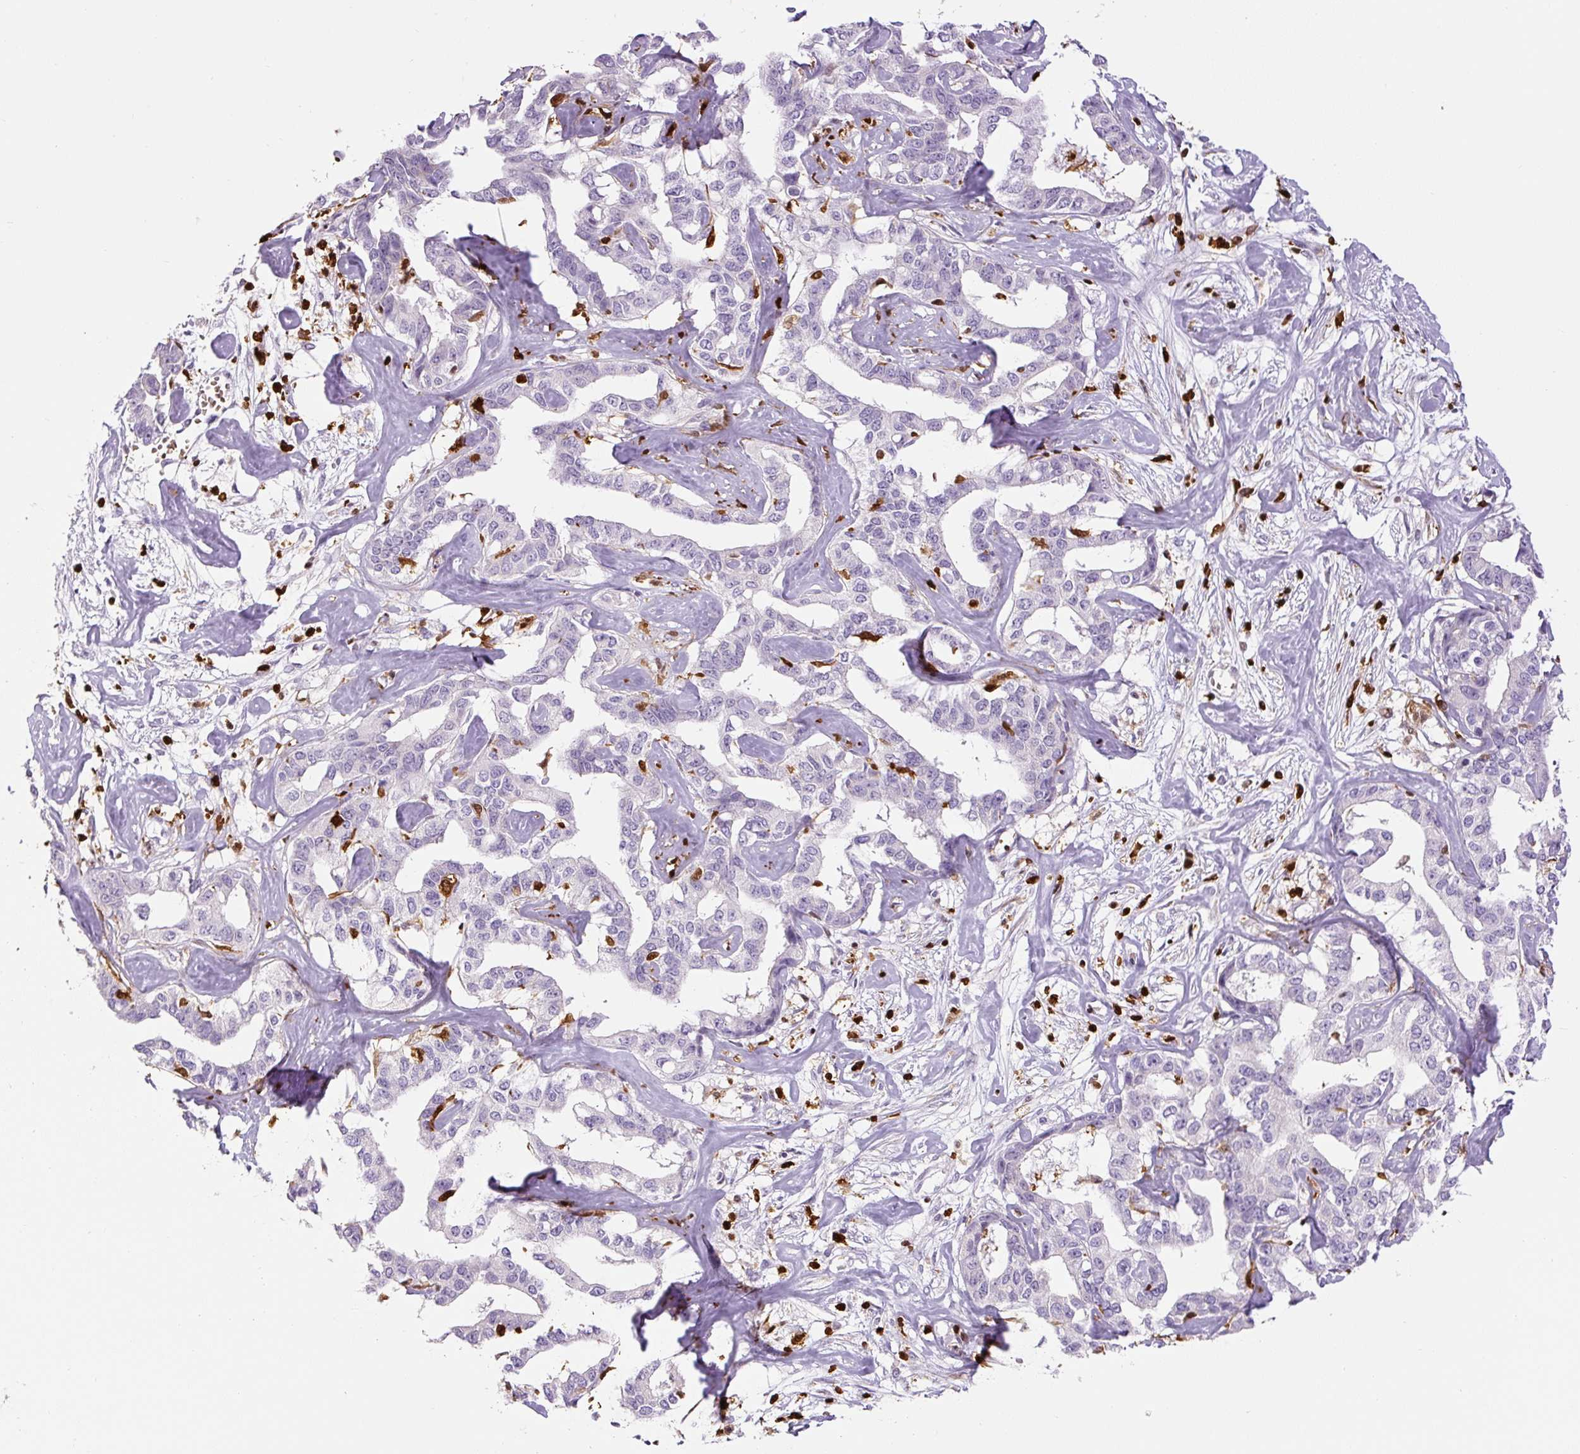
{"staining": {"intensity": "negative", "quantity": "none", "location": "none"}, "tissue": "liver cancer", "cell_type": "Tumor cells", "image_type": "cancer", "snomed": [{"axis": "morphology", "description": "Cholangiocarcinoma"}, {"axis": "topography", "description": "Liver"}], "caption": "This histopathology image is of liver cancer (cholangiocarcinoma) stained with immunohistochemistry to label a protein in brown with the nuclei are counter-stained blue. There is no expression in tumor cells.", "gene": "S100A4", "patient": {"sex": "male", "age": 59}}